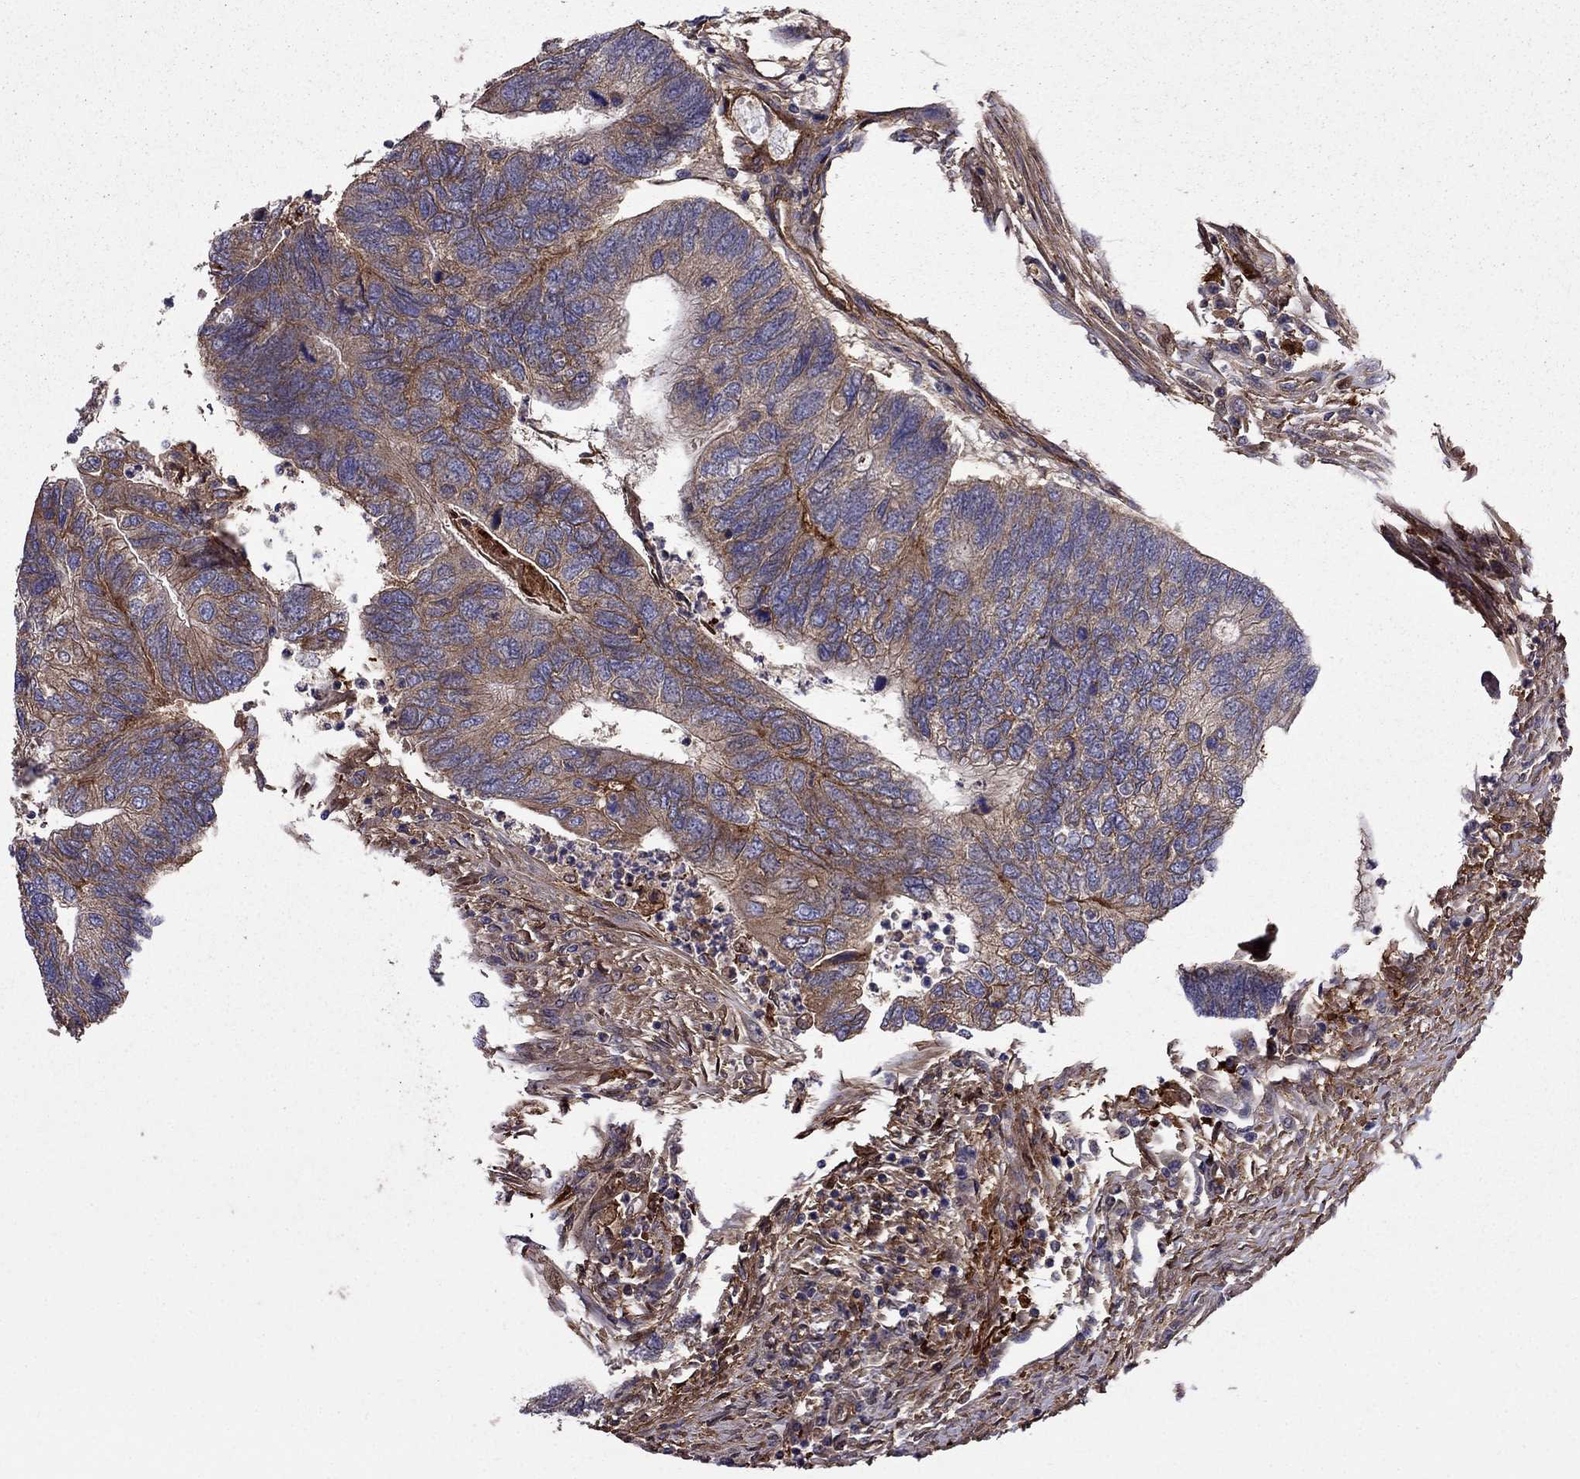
{"staining": {"intensity": "moderate", "quantity": ">75%", "location": "cytoplasmic/membranous"}, "tissue": "colorectal cancer", "cell_type": "Tumor cells", "image_type": "cancer", "snomed": [{"axis": "morphology", "description": "Adenocarcinoma, NOS"}, {"axis": "topography", "description": "Colon"}], "caption": "Immunohistochemistry of human adenocarcinoma (colorectal) displays medium levels of moderate cytoplasmic/membranous positivity in approximately >75% of tumor cells. (Brightfield microscopy of DAB IHC at high magnification).", "gene": "ITGB1", "patient": {"sex": "female", "age": 67}}